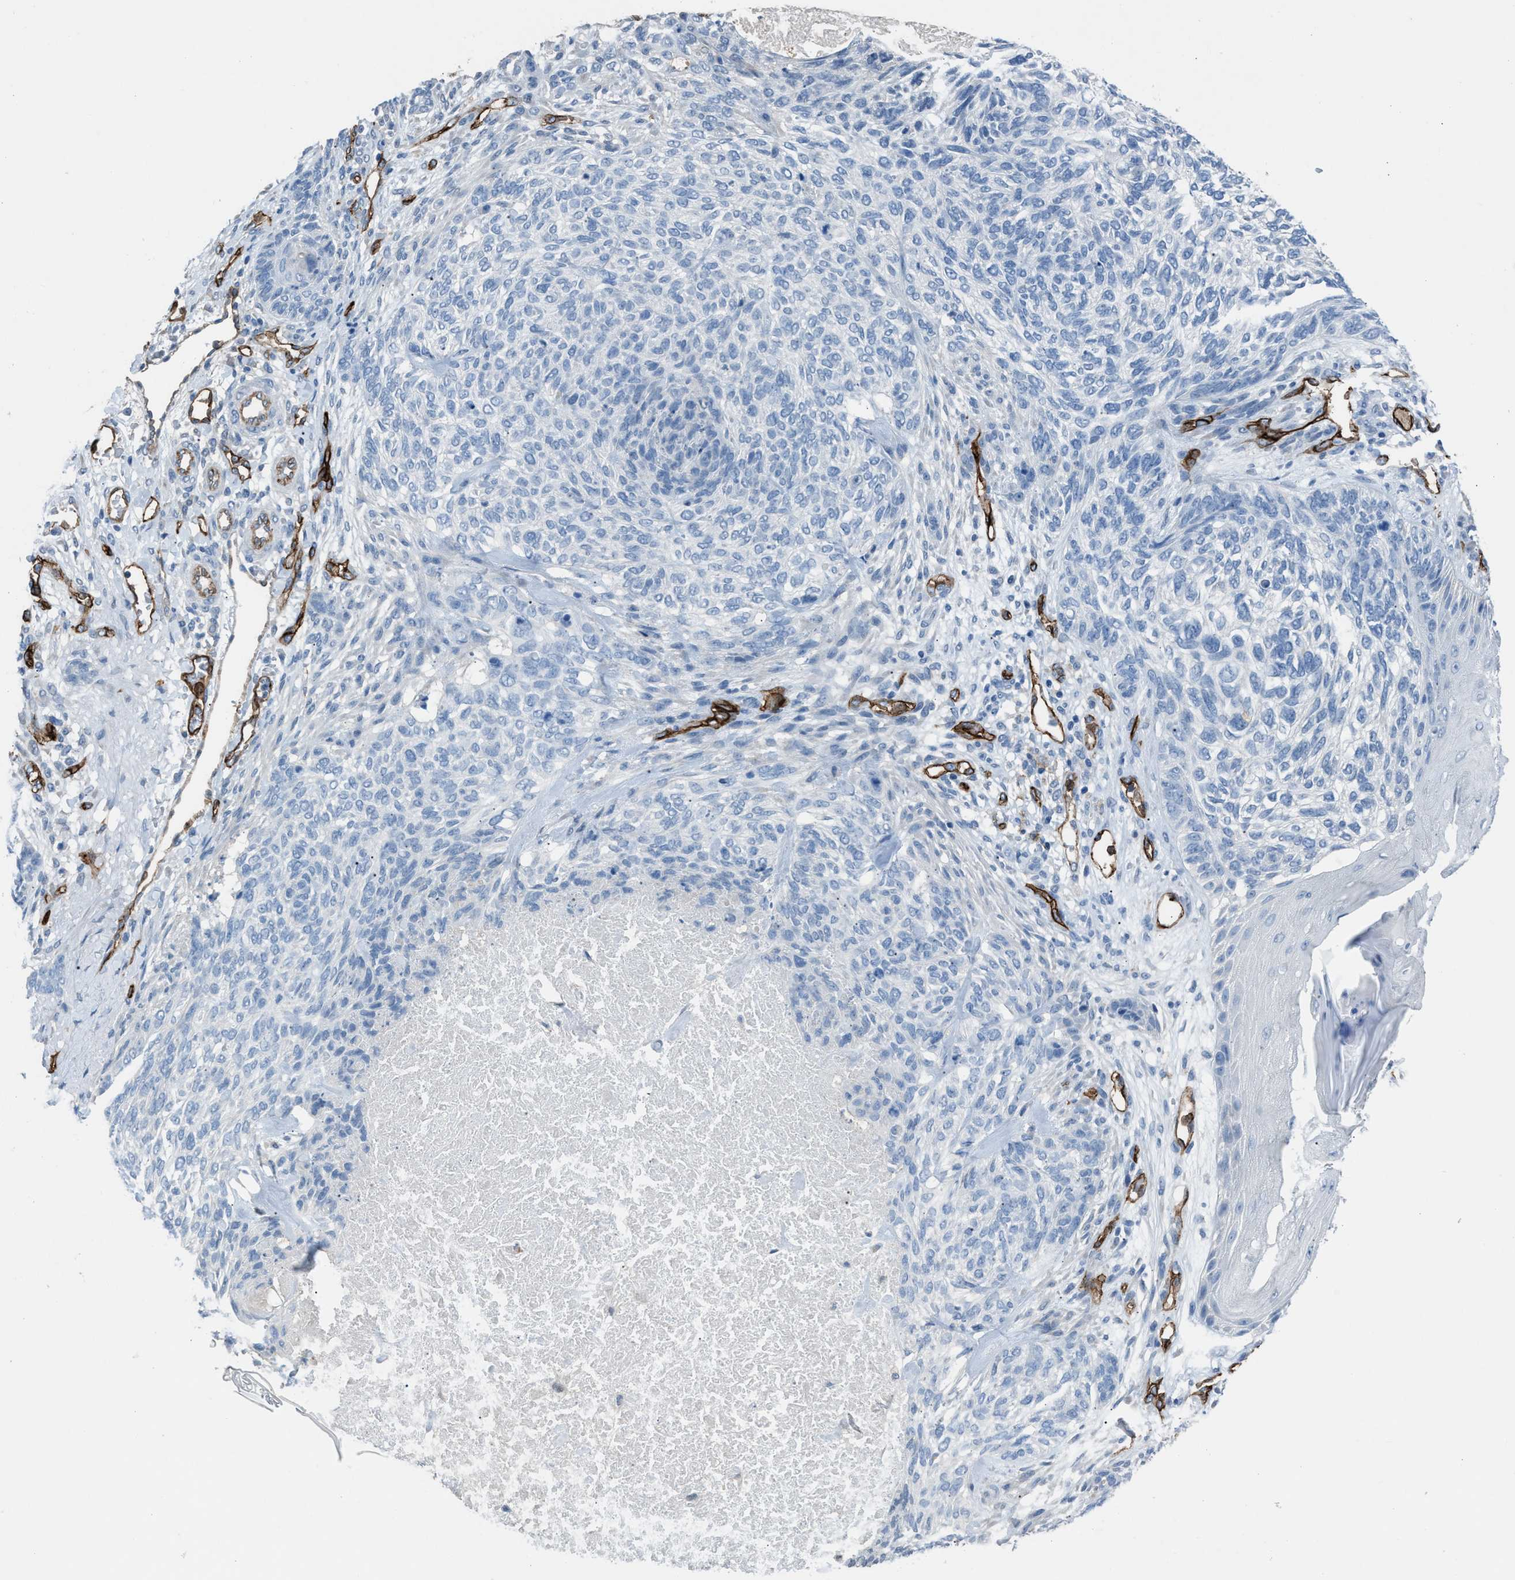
{"staining": {"intensity": "negative", "quantity": "none", "location": "none"}, "tissue": "skin cancer", "cell_type": "Tumor cells", "image_type": "cancer", "snomed": [{"axis": "morphology", "description": "Basal cell carcinoma"}, {"axis": "topography", "description": "Skin"}], "caption": "Human skin cancer stained for a protein using IHC shows no staining in tumor cells.", "gene": "DYSF", "patient": {"sex": "male", "age": 55}}